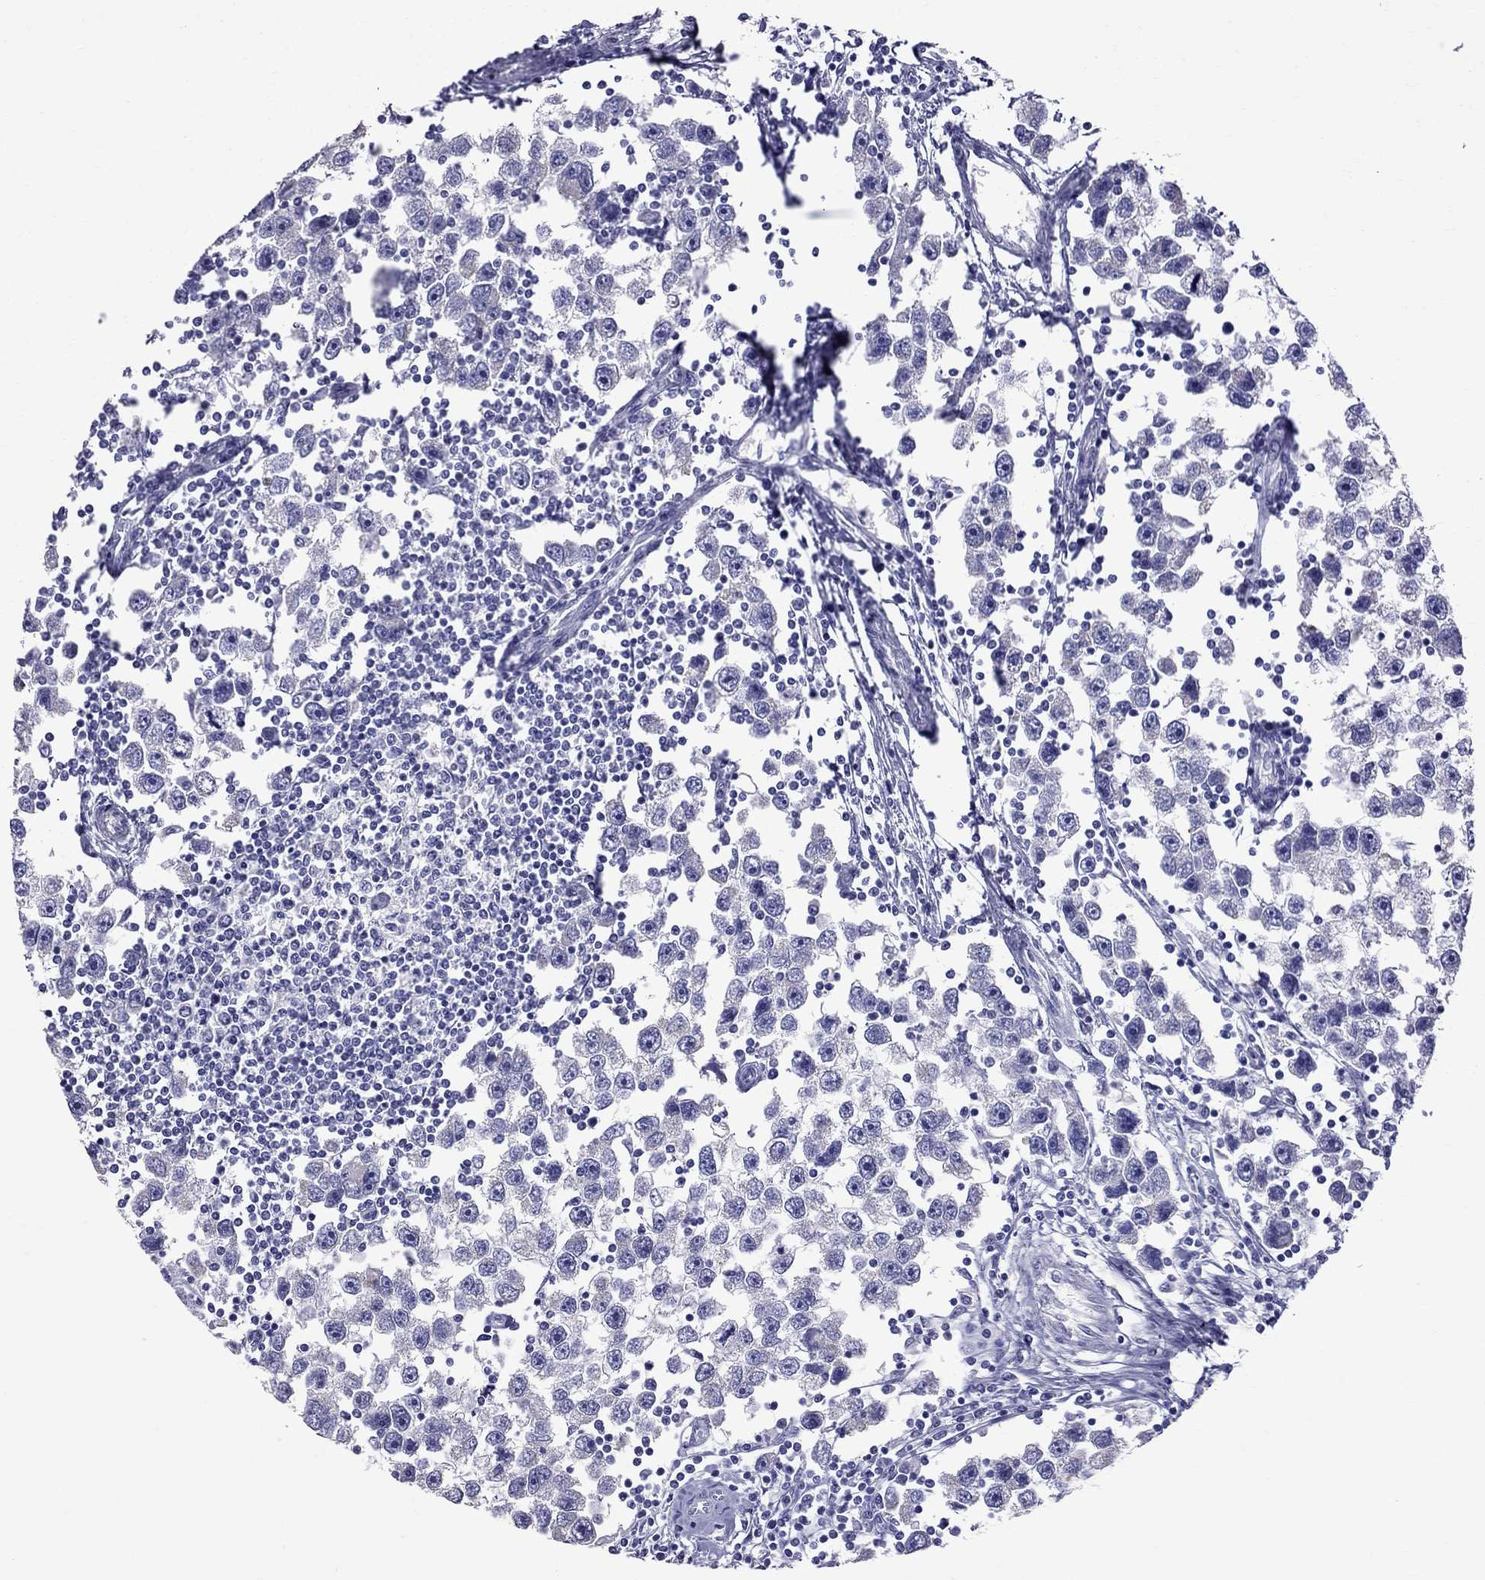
{"staining": {"intensity": "negative", "quantity": "none", "location": "none"}, "tissue": "testis cancer", "cell_type": "Tumor cells", "image_type": "cancer", "snomed": [{"axis": "morphology", "description": "Seminoma, NOS"}, {"axis": "topography", "description": "Testis"}], "caption": "Immunohistochemistry of human testis seminoma demonstrates no staining in tumor cells.", "gene": "TTLL13", "patient": {"sex": "male", "age": 30}}